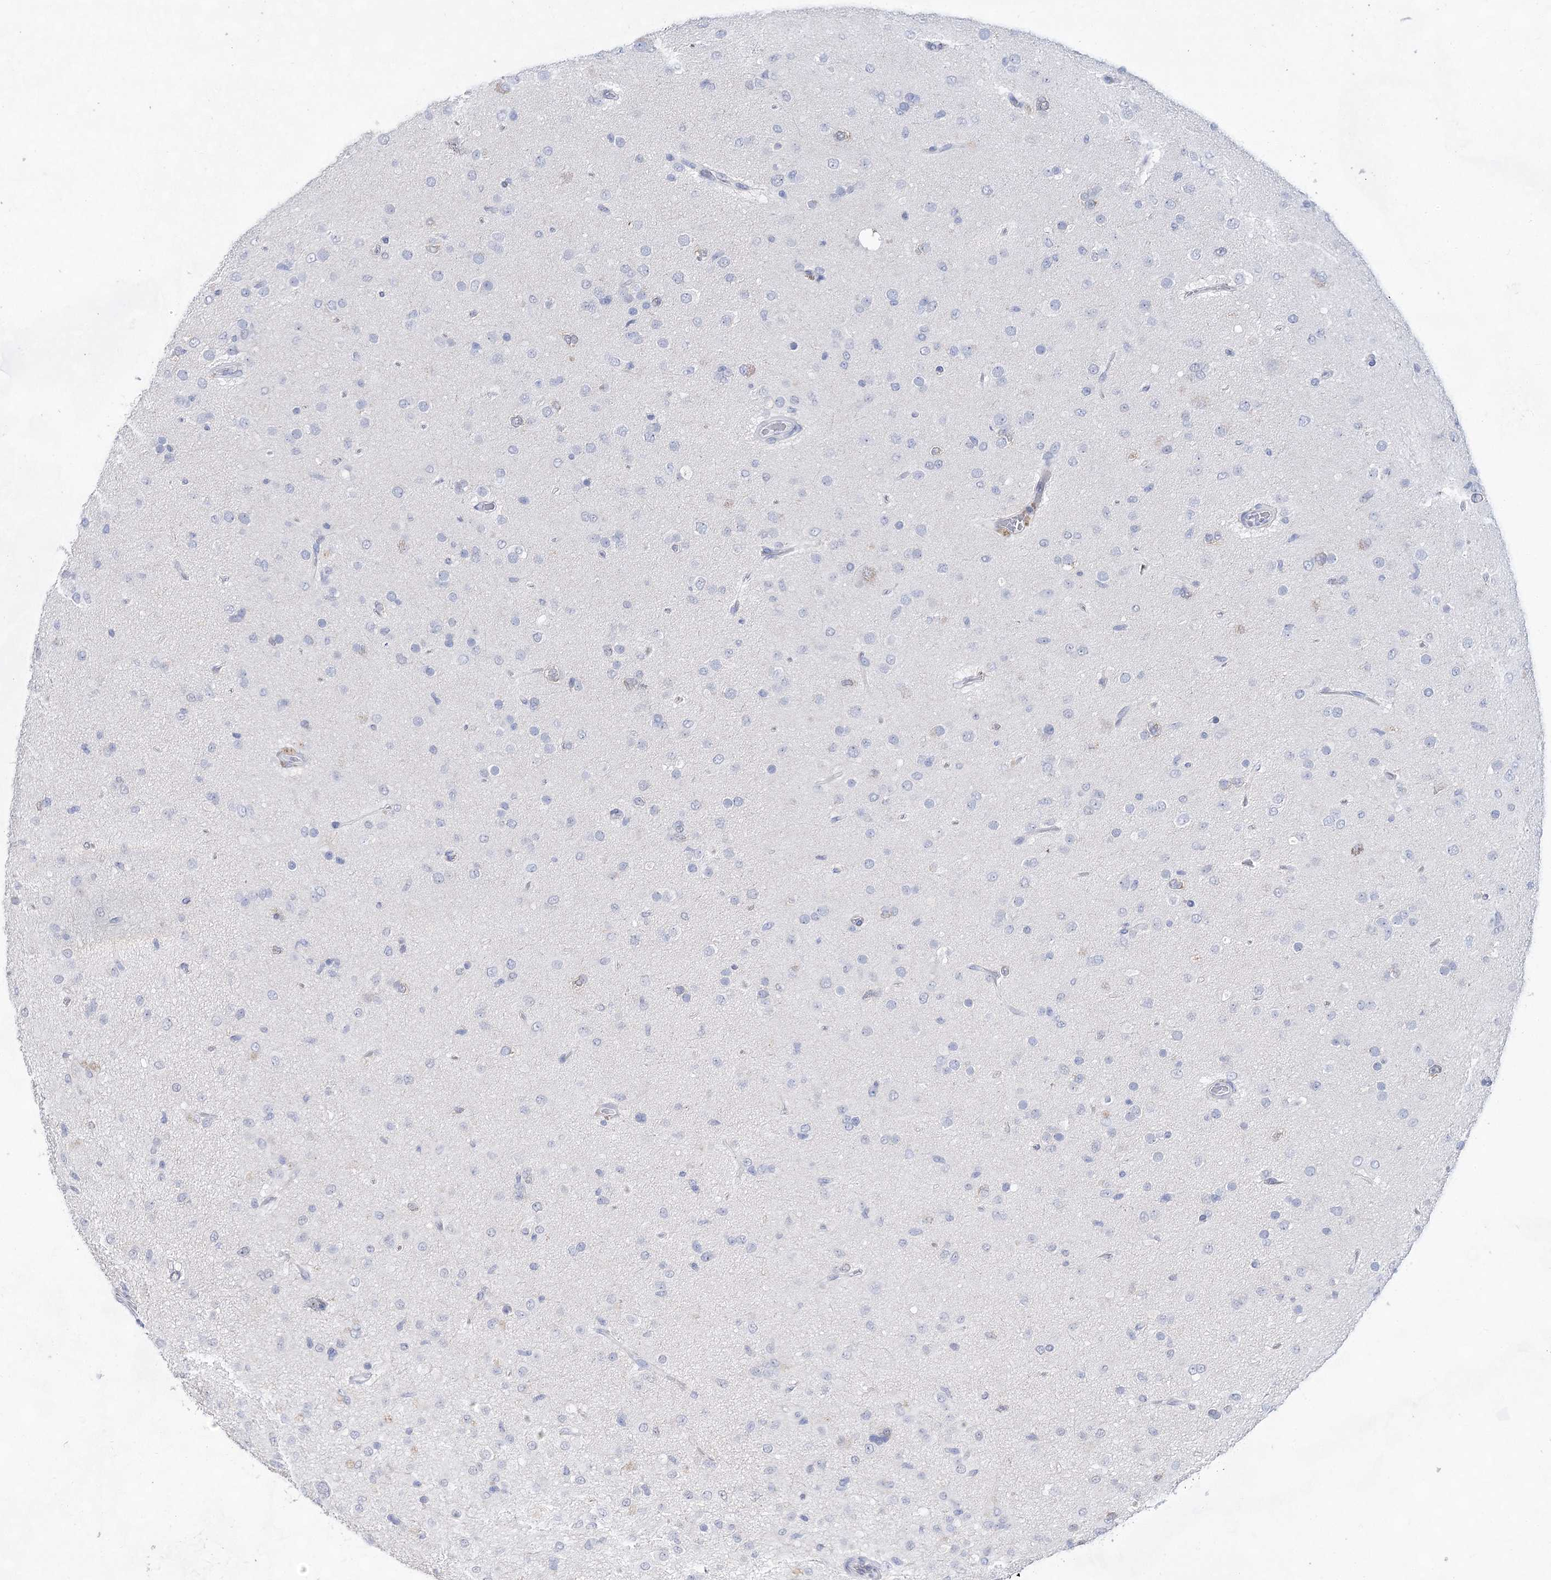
{"staining": {"intensity": "negative", "quantity": "none", "location": "none"}, "tissue": "glioma", "cell_type": "Tumor cells", "image_type": "cancer", "snomed": [{"axis": "morphology", "description": "Glioma, malignant, Low grade"}, {"axis": "topography", "description": "Brain"}], "caption": "High magnification brightfield microscopy of glioma stained with DAB (3,3'-diaminobenzidine) (brown) and counterstained with hematoxylin (blue): tumor cells show no significant expression.", "gene": "UGDH", "patient": {"sex": "male", "age": 65}}